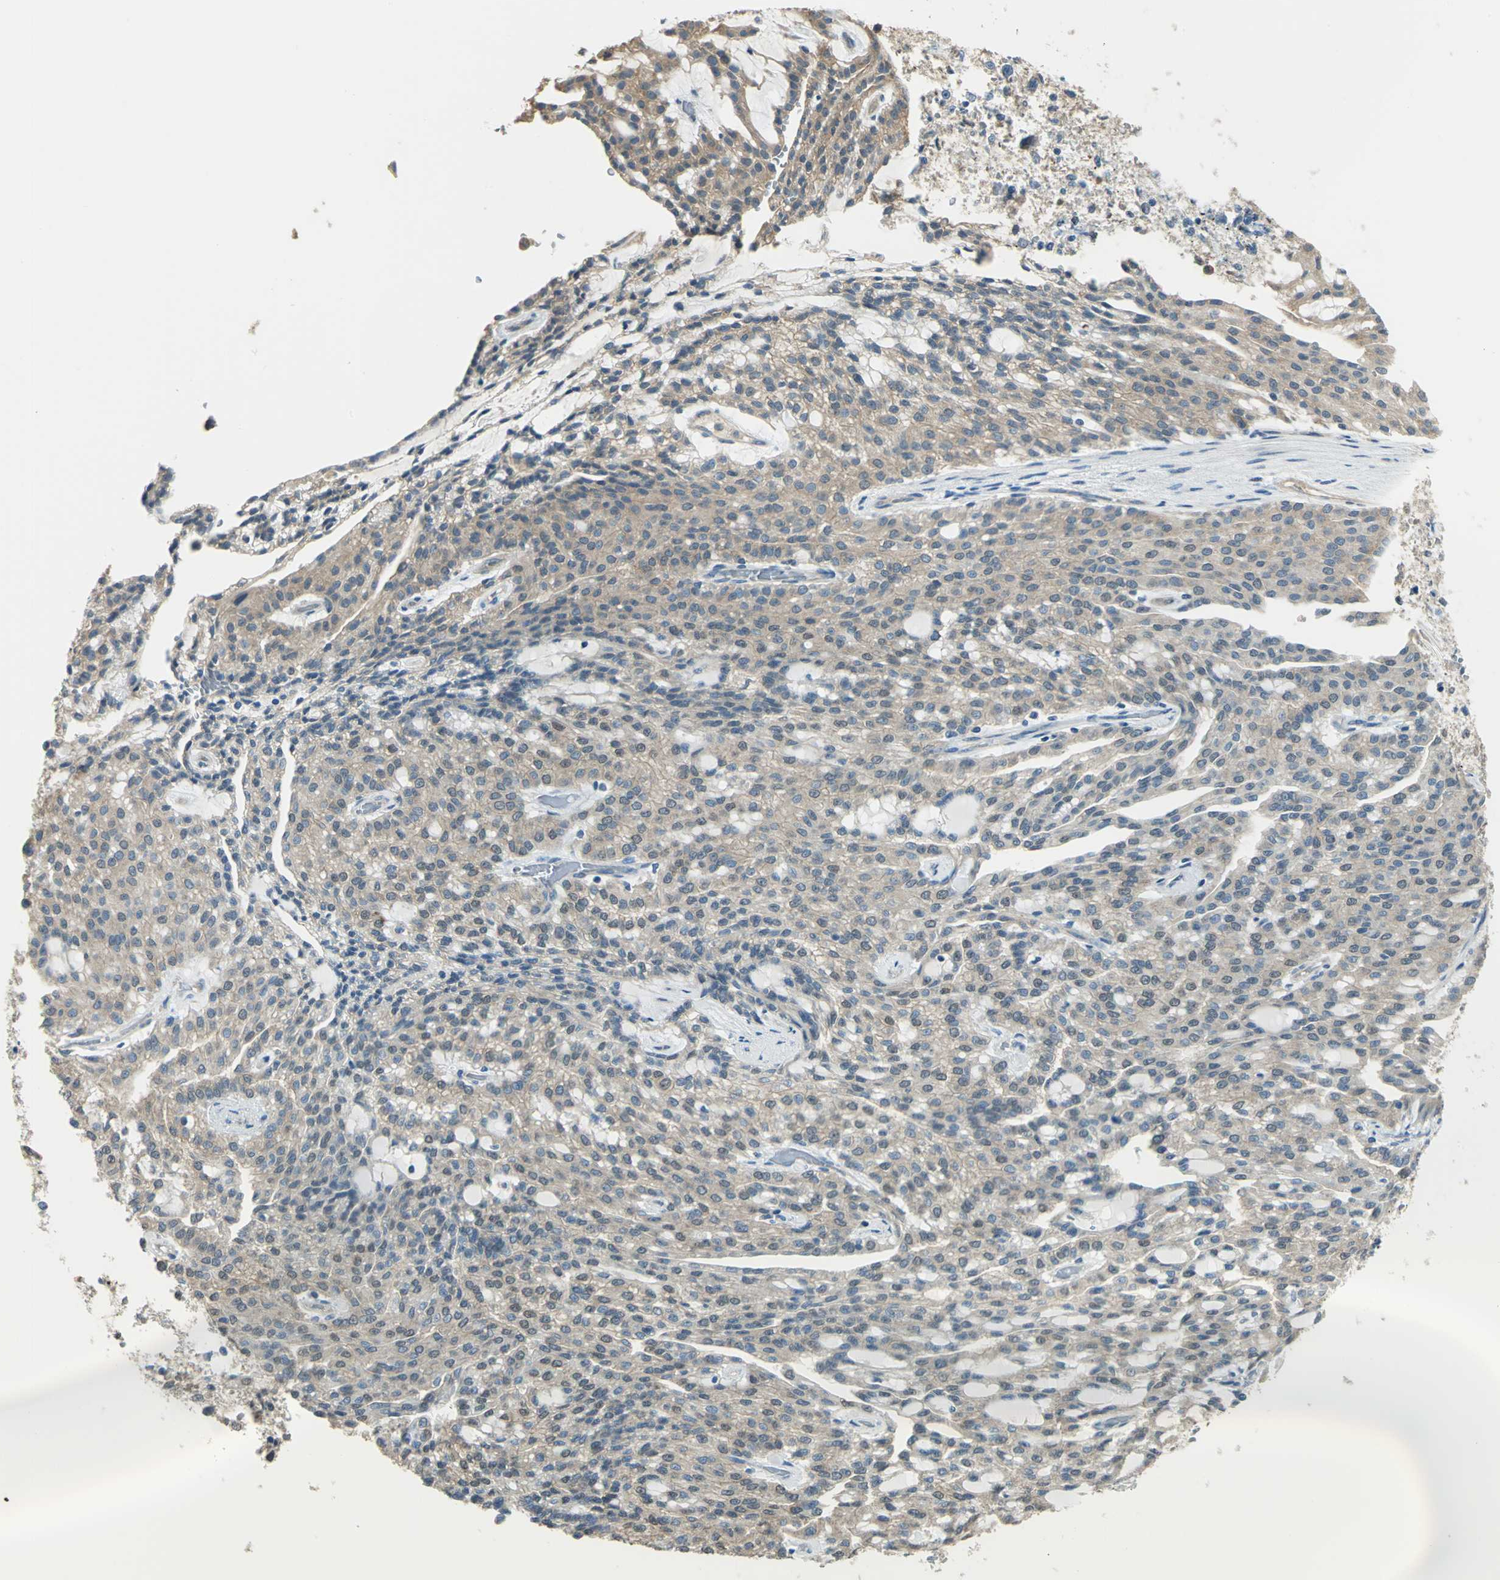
{"staining": {"intensity": "moderate", "quantity": ">75%", "location": "cytoplasmic/membranous,nuclear"}, "tissue": "renal cancer", "cell_type": "Tumor cells", "image_type": "cancer", "snomed": [{"axis": "morphology", "description": "Adenocarcinoma, NOS"}, {"axis": "topography", "description": "Kidney"}], "caption": "Moderate cytoplasmic/membranous and nuclear staining for a protein is identified in approximately >75% of tumor cells of renal cancer using IHC.", "gene": "SHC2", "patient": {"sex": "male", "age": 63}}